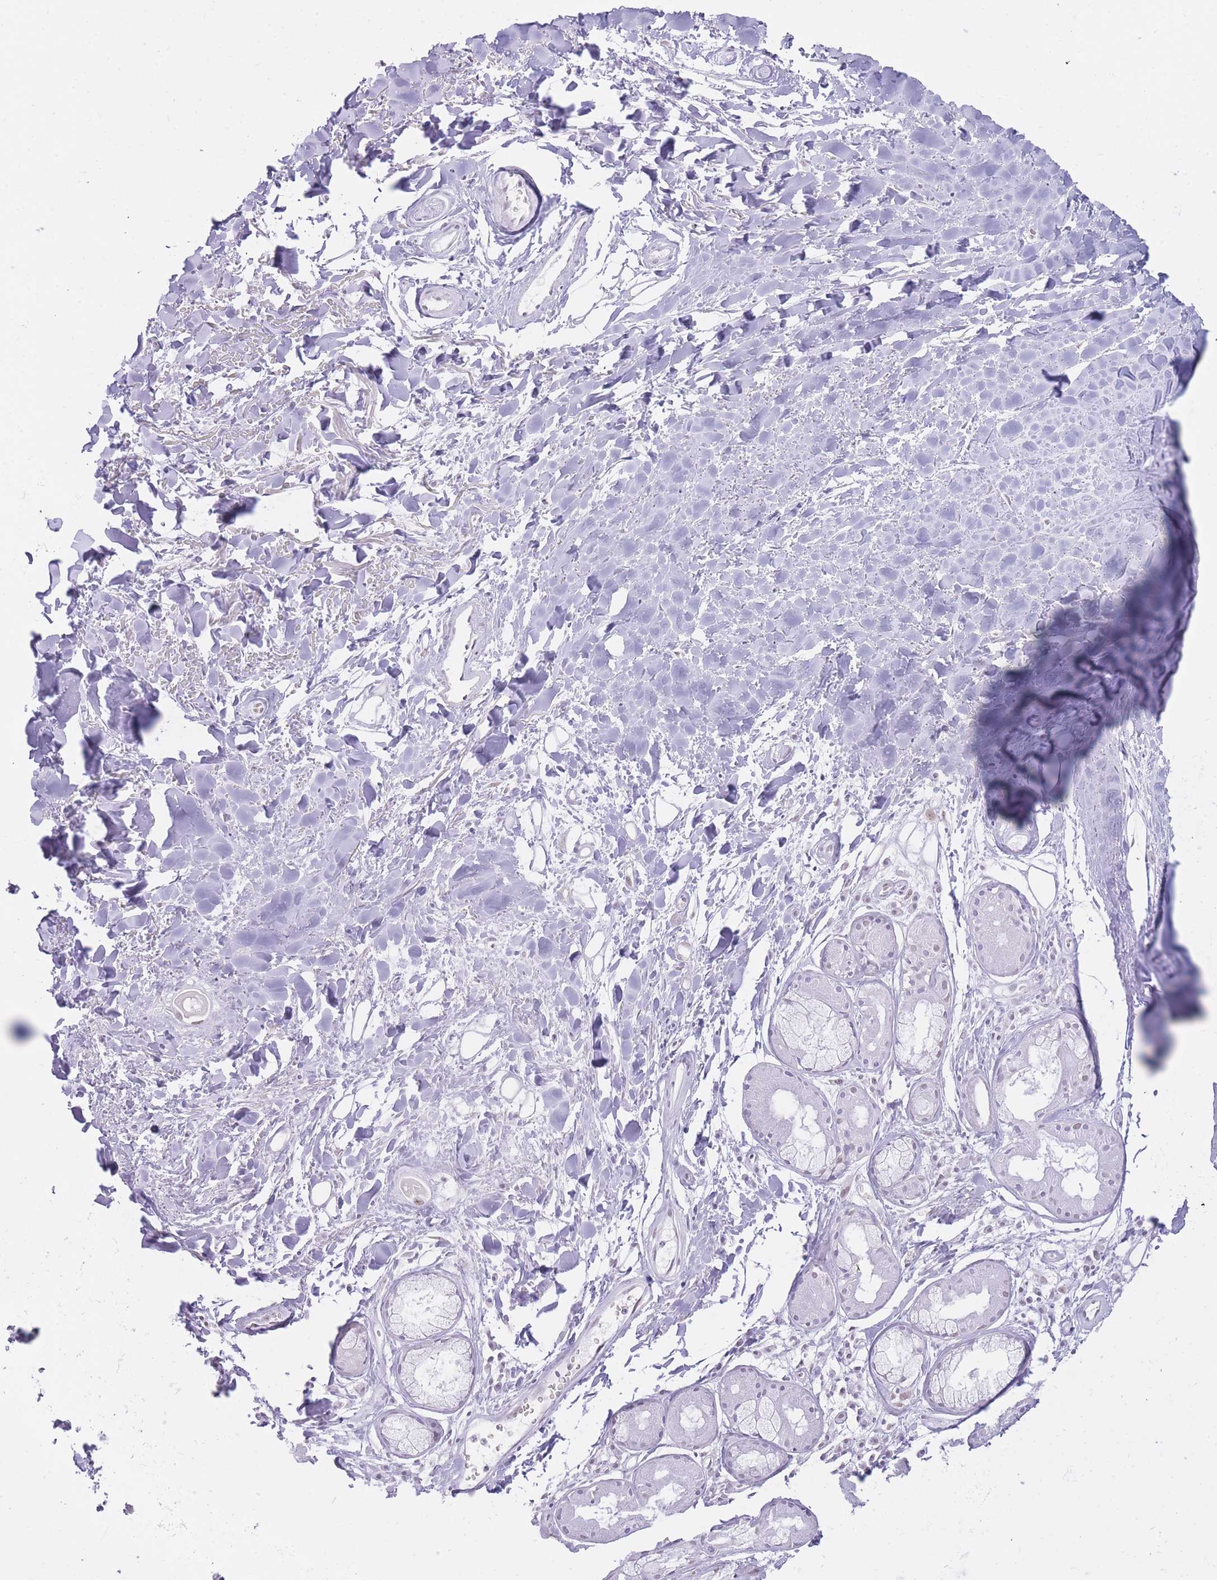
{"staining": {"intensity": "strong", "quantity": "<25%", "location": "nuclear"}, "tissue": "adipose tissue", "cell_type": "Adipocytes", "image_type": "normal", "snomed": [{"axis": "morphology", "description": "Normal tissue, NOS"}, {"axis": "topography", "description": "Cartilage tissue"}], "caption": "Adipose tissue stained with DAB (3,3'-diaminobenzidine) immunohistochemistry (IHC) shows medium levels of strong nuclear staining in approximately <25% of adipocytes. The protein of interest is stained brown, and the nuclei are stained in blue (DAB (3,3'-diaminobenzidine) IHC with brightfield microscopy, high magnification).", "gene": "HNRNPUL1", "patient": {"sex": "male", "age": 57}}